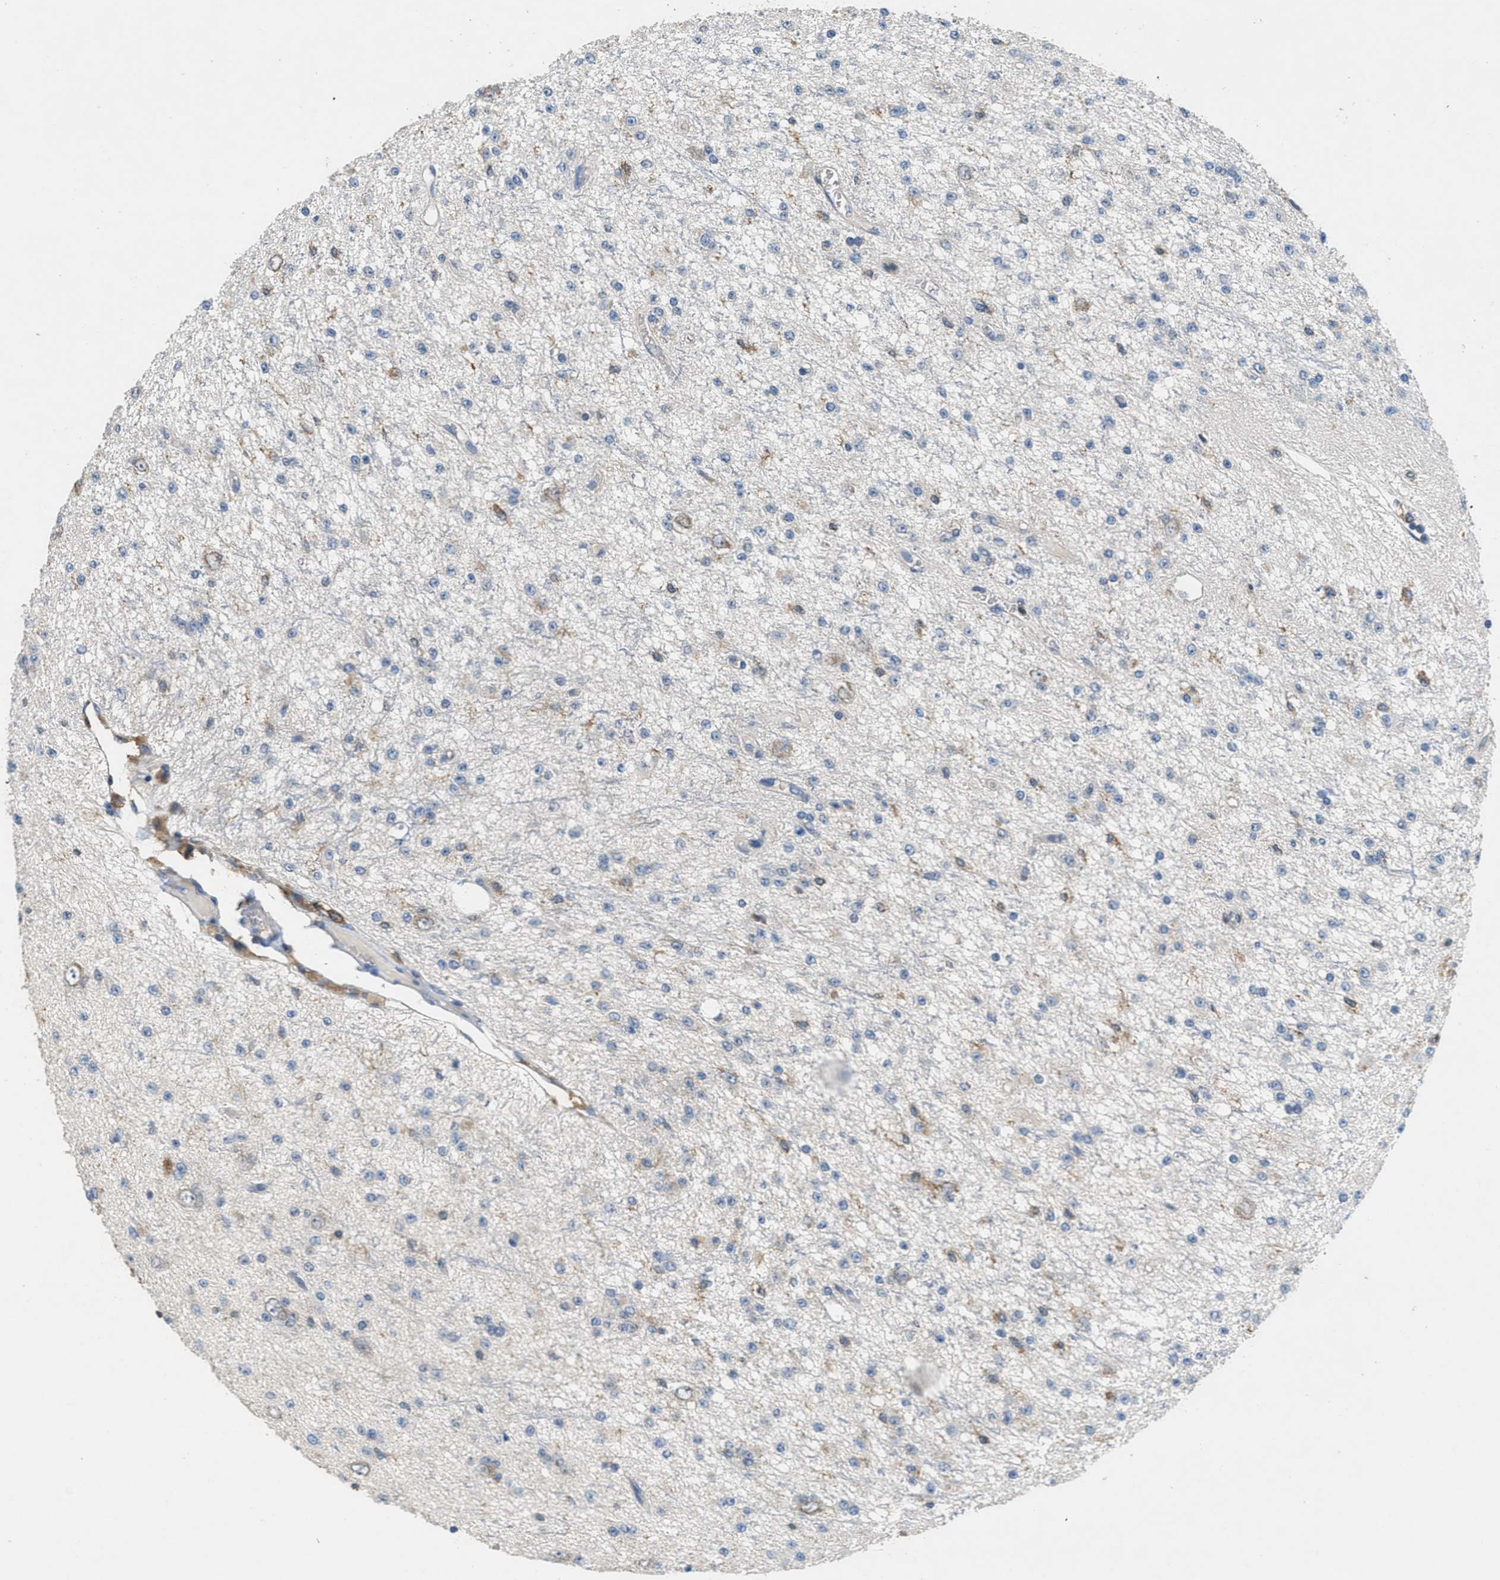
{"staining": {"intensity": "weak", "quantity": "<25%", "location": "cytoplasmic/membranous"}, "tissue": "glioma", "cell_type": "Tumor cells", "image_type": "cancer", "snomed": [{"axis": "morphology", "description": "Glioma, malignant, Low grade"}, {"axis": "topography", "description": "Brain"}], "caption": "Glioma stained for a protein using immunohistochemistry (IHC) displays no expression tumor cells.", "gene": "DGKE", "patient": {"sex": "male", "age": 38}}